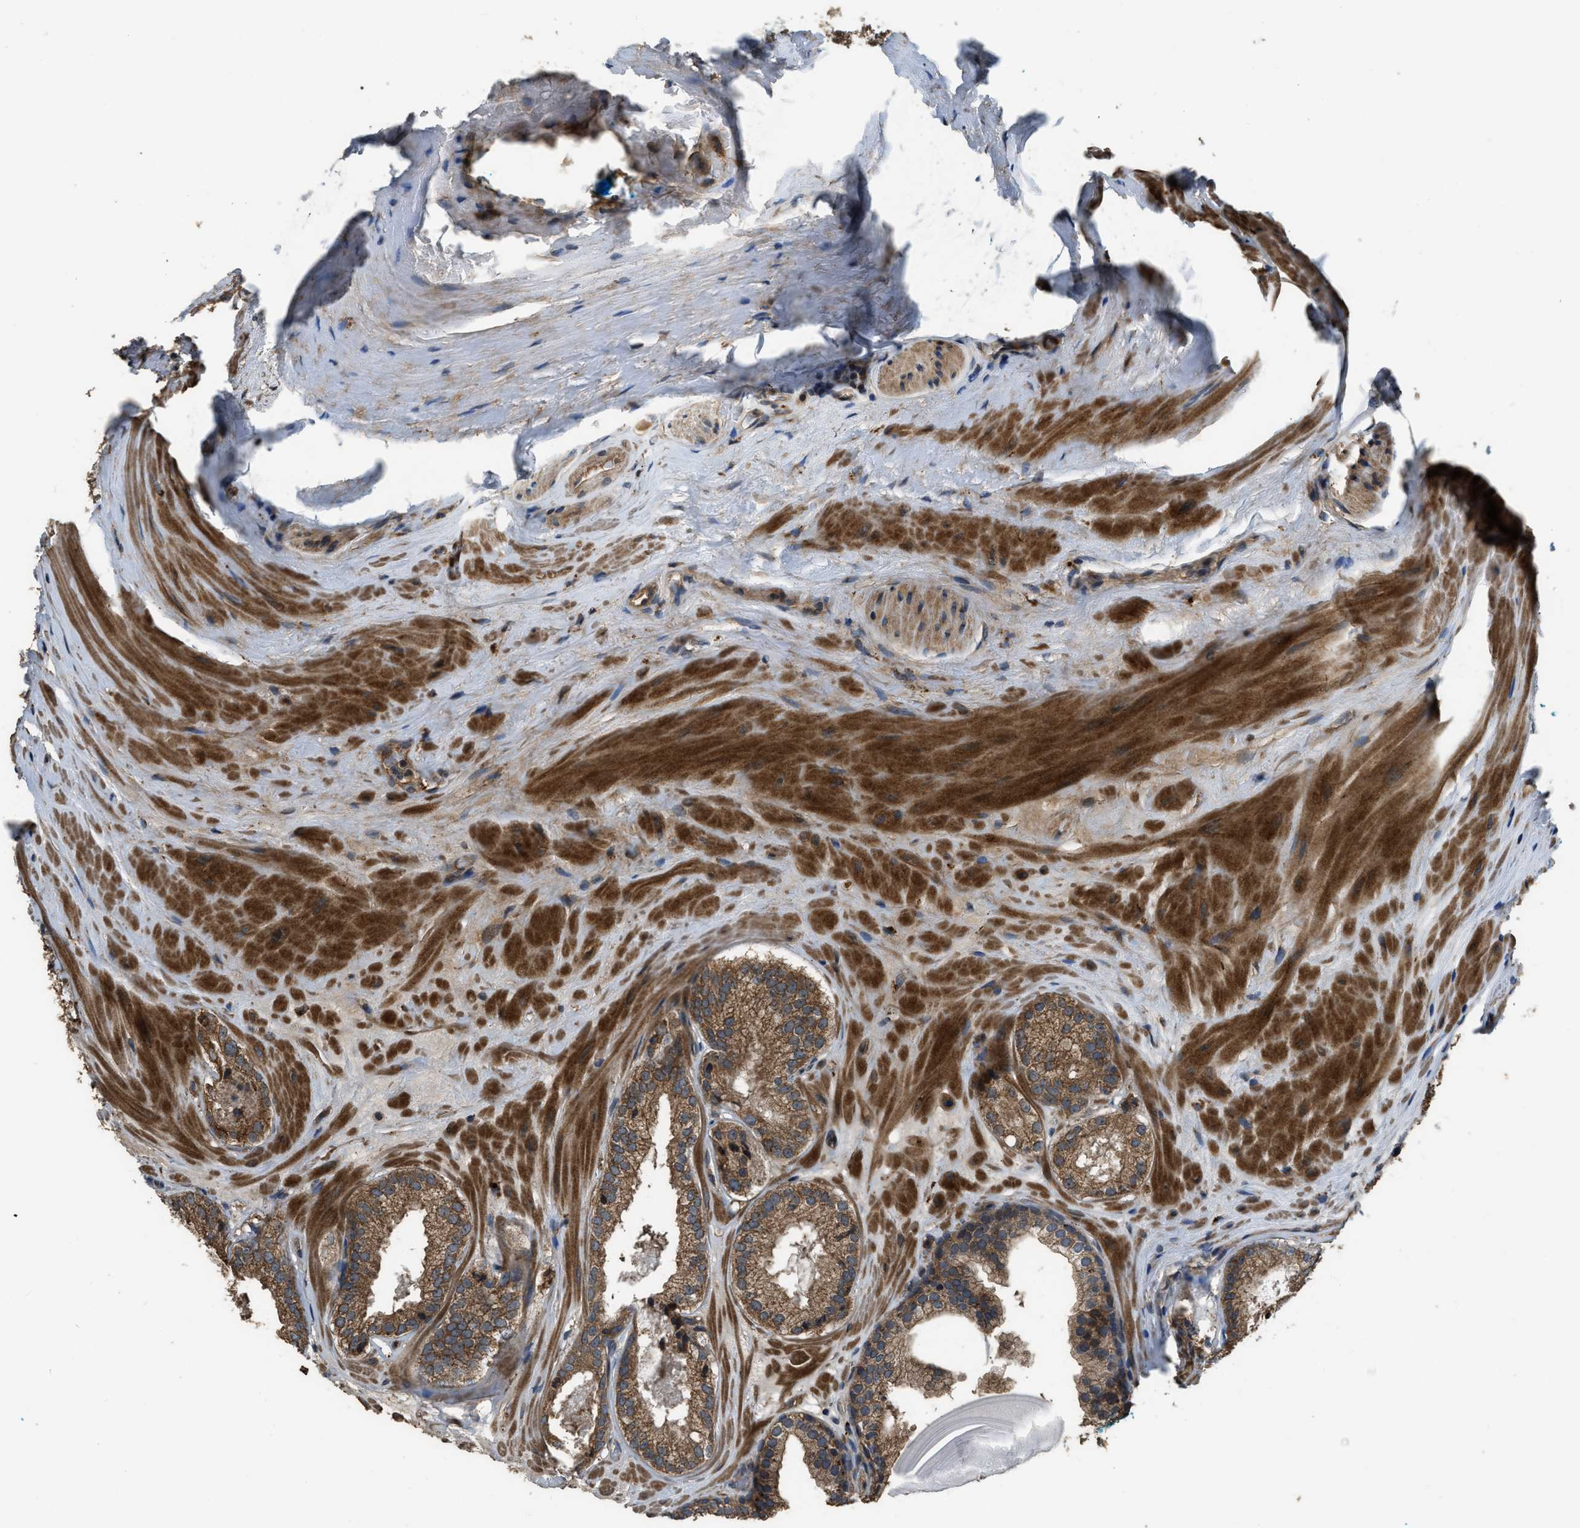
{"staining": {"intensity": "moderate", "quantity": ">75%", "location": "cytoplasmic/membranous"}, "tissue": "prostate cancer", "cell_type": "Tumor cells", "image_type": "cancer", "snomed": [{"axis": "morphology", "description": "Adenocarcinoma, High grade"}, {"axis": "topography", "description": "Prostate"}], "caption": "Immunohistochemistry (IHC) (DAB) staining of prostate cancer (high-grade adenocarcinoma) shows moderate cytoplasmic/membranous protein staining in approximately >75% of tumor cells. (DAB = brown stain, brightfield microscopy at high magnification).", "gene": "GGH", "patient": {"sex": "male", "age": 65}}